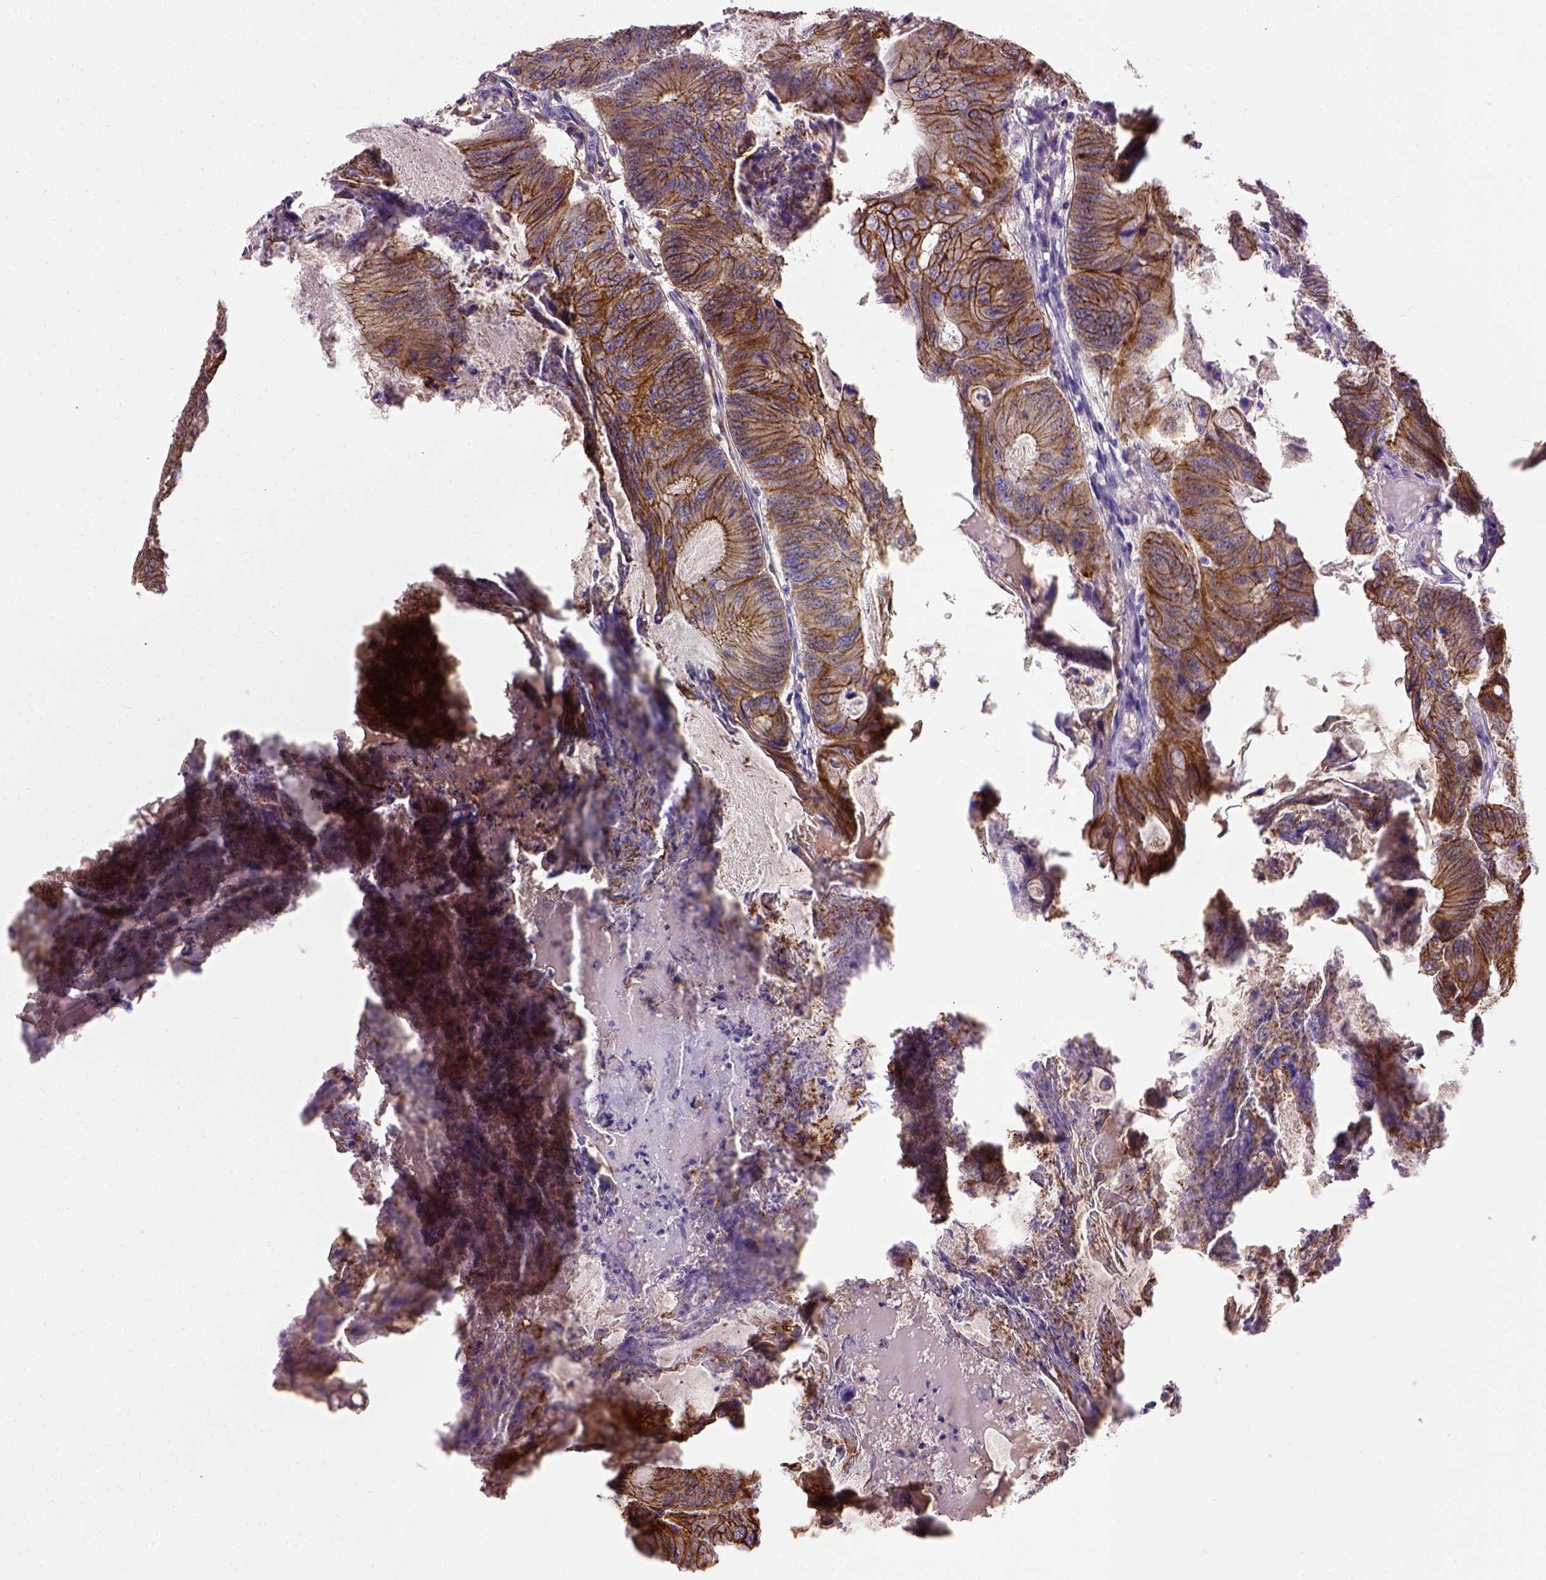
{"staining": {"intensity": "strong", "quantity": ">75%", "location": "cytoplasmic/membranous"}, "tissue": "colorectal cancer", "cell_type": "Tumor cells", "image_type": "cancer", "snomed": [{"axis": "morphology", "description": "Adenocarcinoma, NOS"}, {"axis": "topography", "description": "Colon"}], "caption": "Protein expression by IHC reveals strong cytoplasmic/membranous staining in approximately >75% of tumor cells in colorectal adenocarcinoma. The staining was performed using DAB to visualize the protein expression in brown, while the nuclei were stained in blue with hematoxylin (Magnification: 20x).", "gene": "CDH1", "patient": {"sex": "female", "age": 70}}